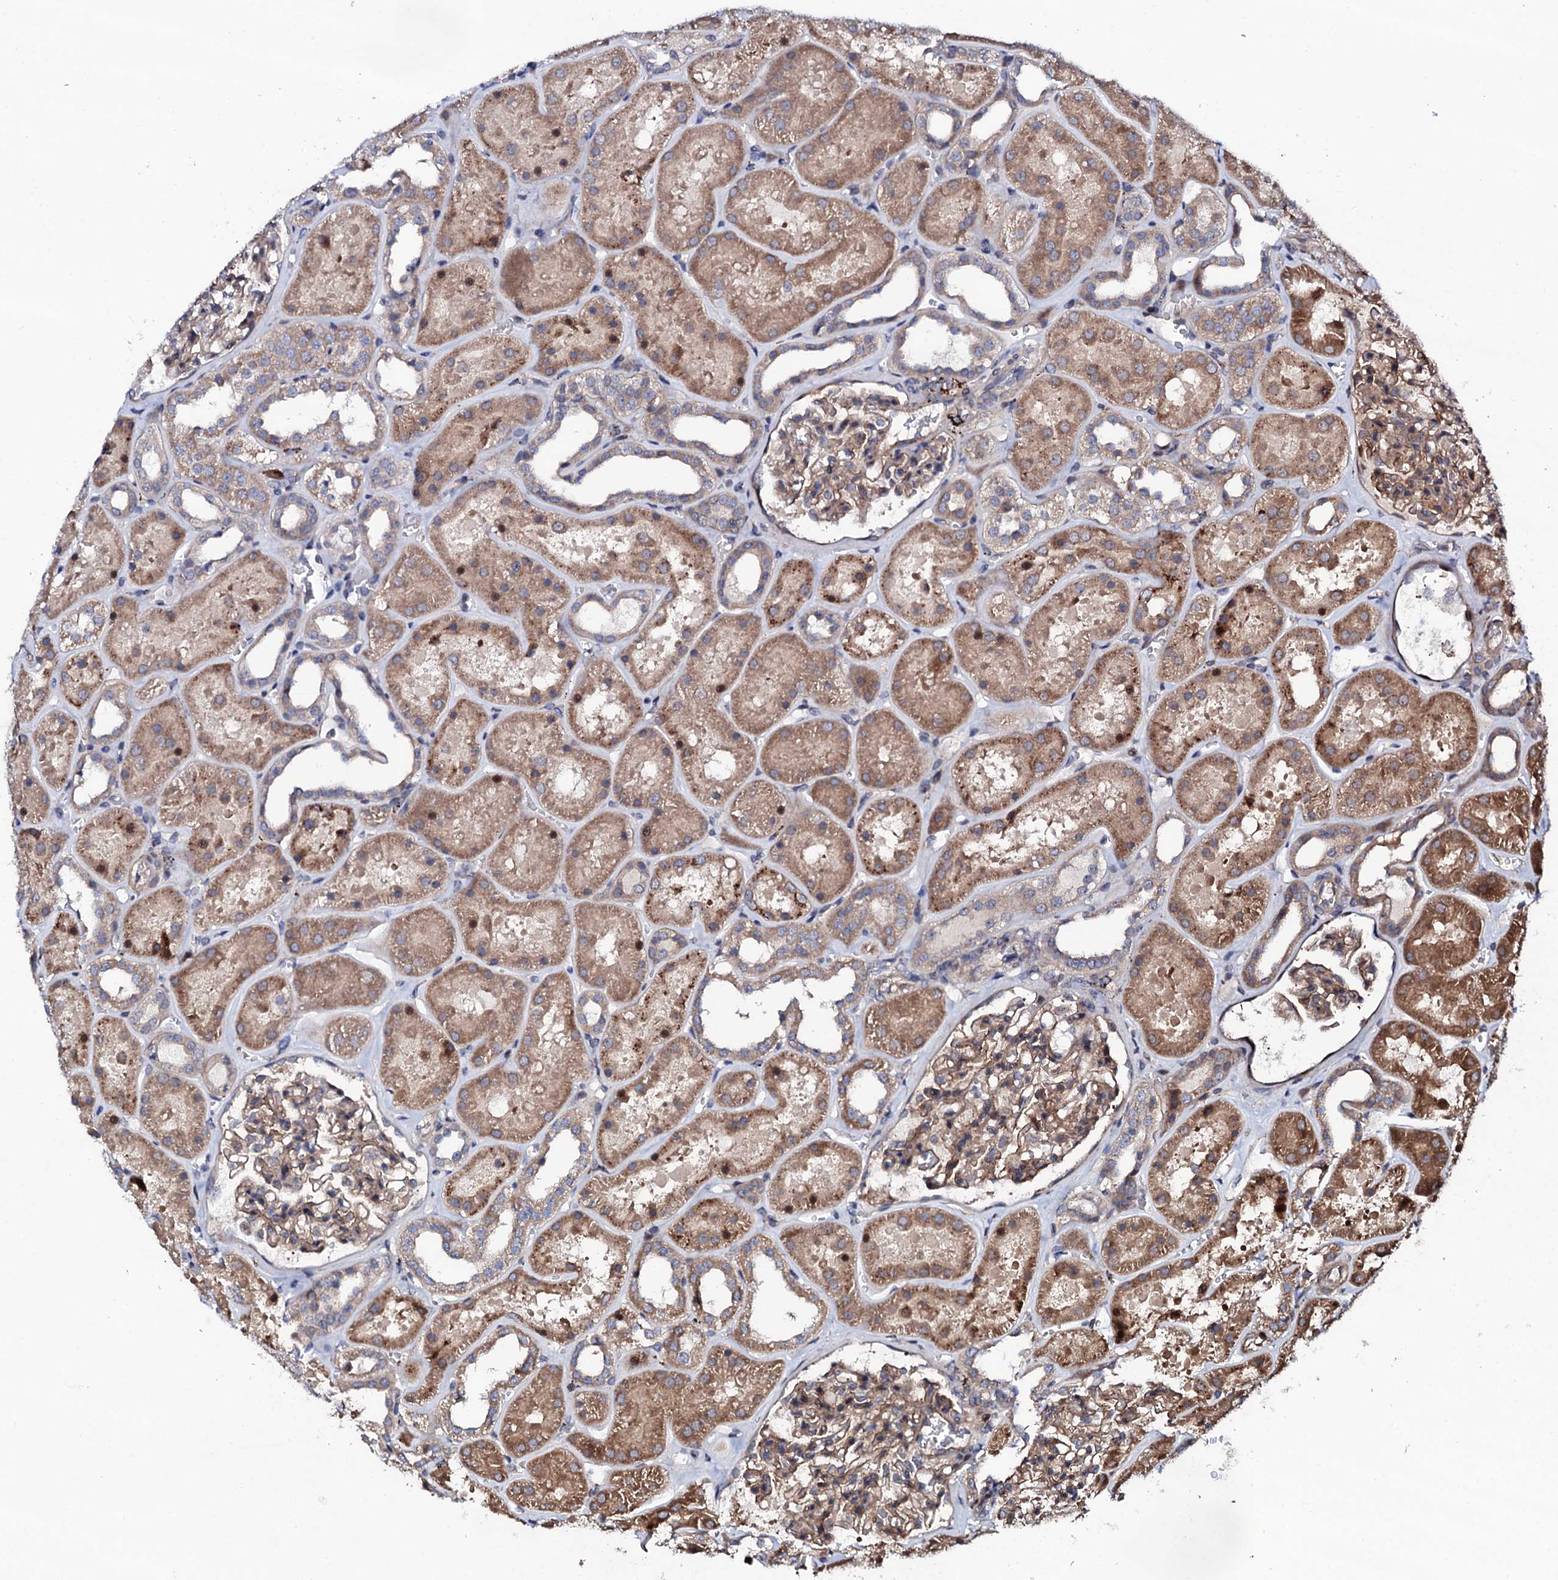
{"staining": {"intensity": "moderate", "quantity": ">75%", "location": "cytoplasmic/membranous"}, "tissue": "kidney", "cell_type": "Cells in glomeruli", "image_type": "normal", "snomed": [{"axis": "morphology", "description": "Normal tissue, NOS"}, {"axis": "topography", "description": "Kidney"}], "caption": "Moderate cytoplasmic/membranous staining is identified in approximately >75% of cells in glomeruli in normal kidney.", "gene": "CIAO2A", "patient": {"sex": "female", "age": 41}}